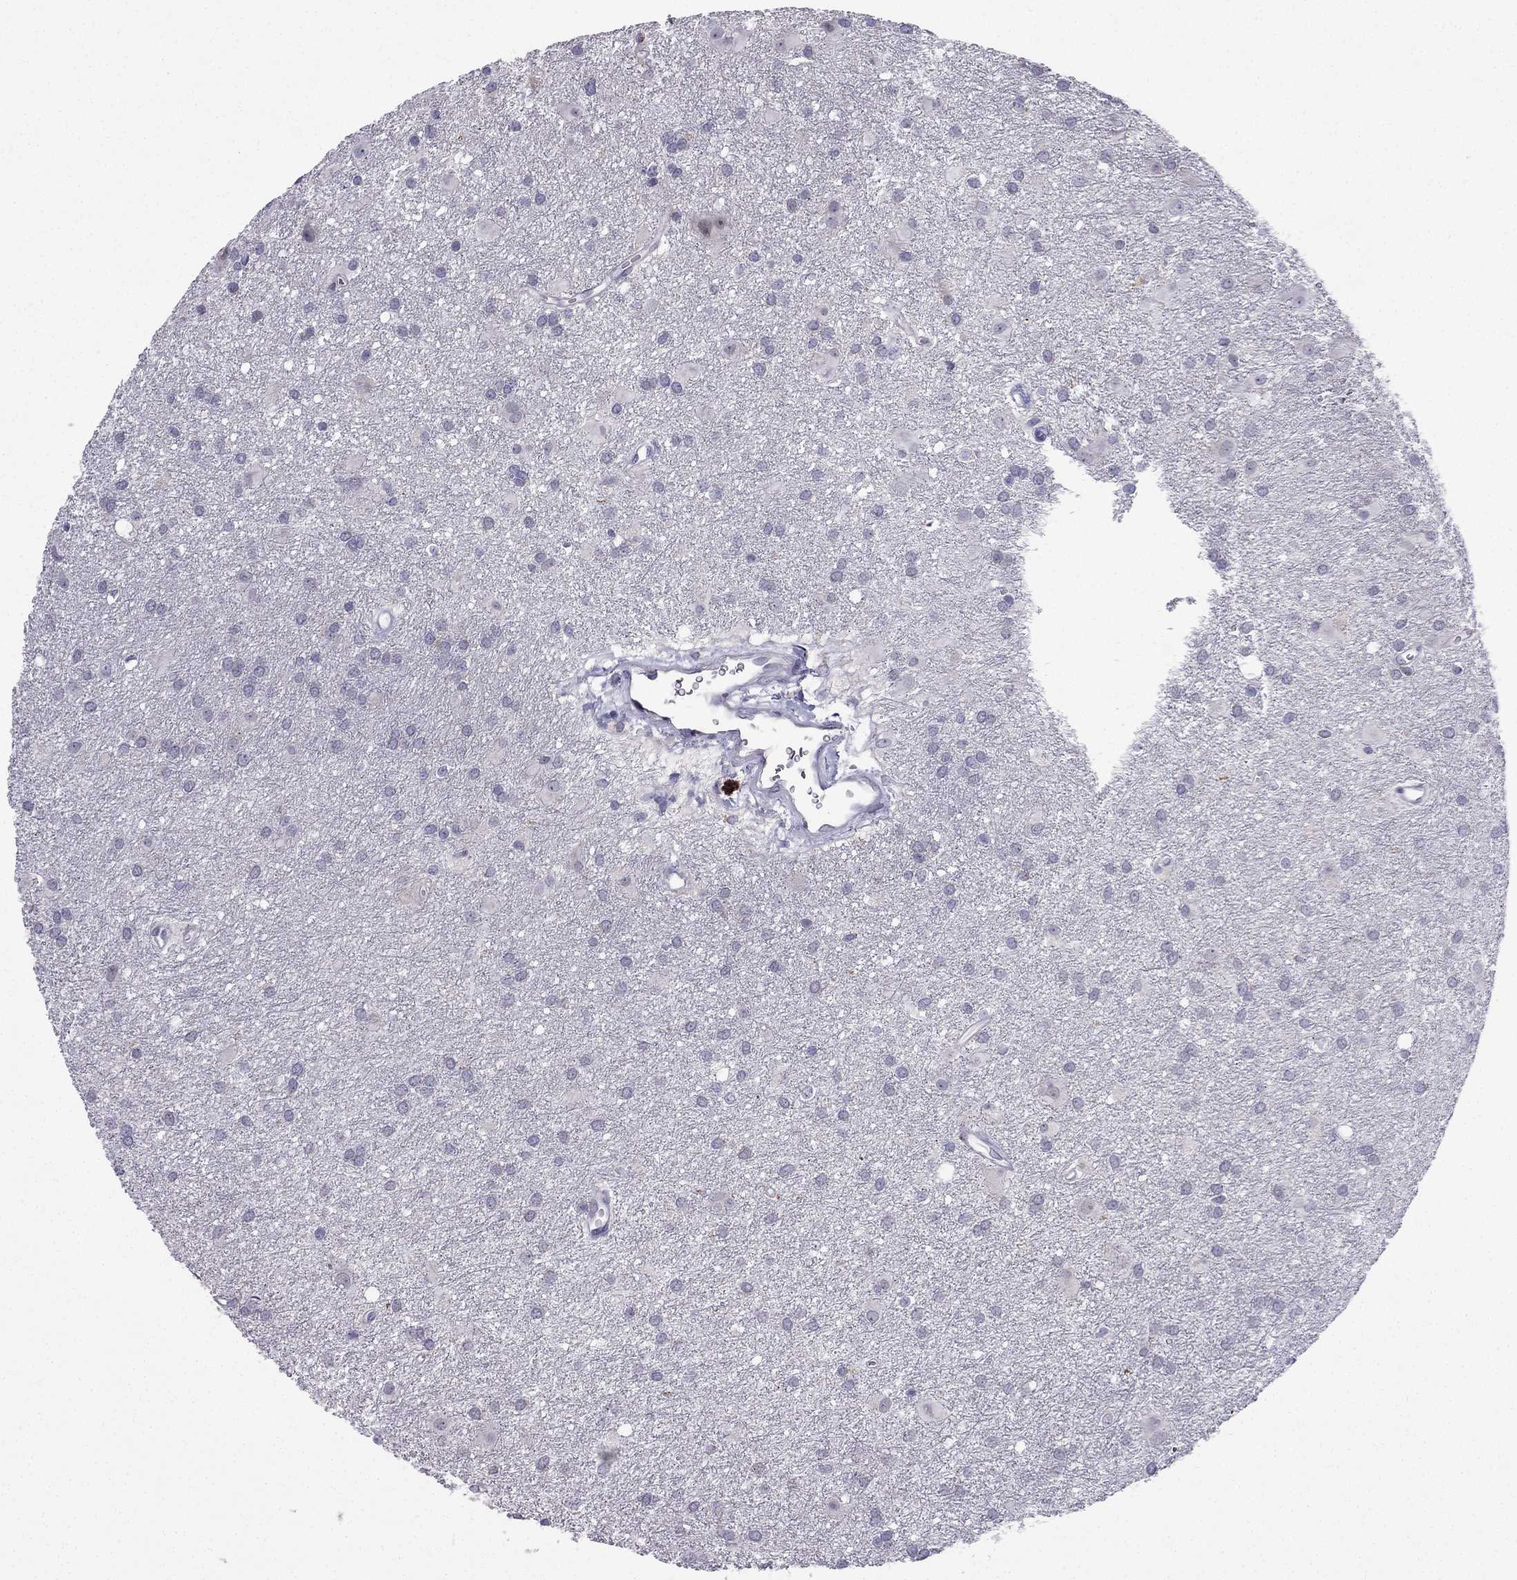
{"staining": {"intensity": "negative", "quantity": "none", "location": "none"}, "tissue": "glioma", "cell_type": "Tumor cells", "image_type": "cancer", "snomed": [{"axis": "morphology", "description": "Glioma, malignant, Low grade"}, {"axis": "topography", "description": "Brain"}], "caption": "Glioma stained for a protein using immunohistochemistry (IHC) shows no staining tumor cells.", "gene": "SLC6A2", "patient": {"sex": "male", "age": 58}}